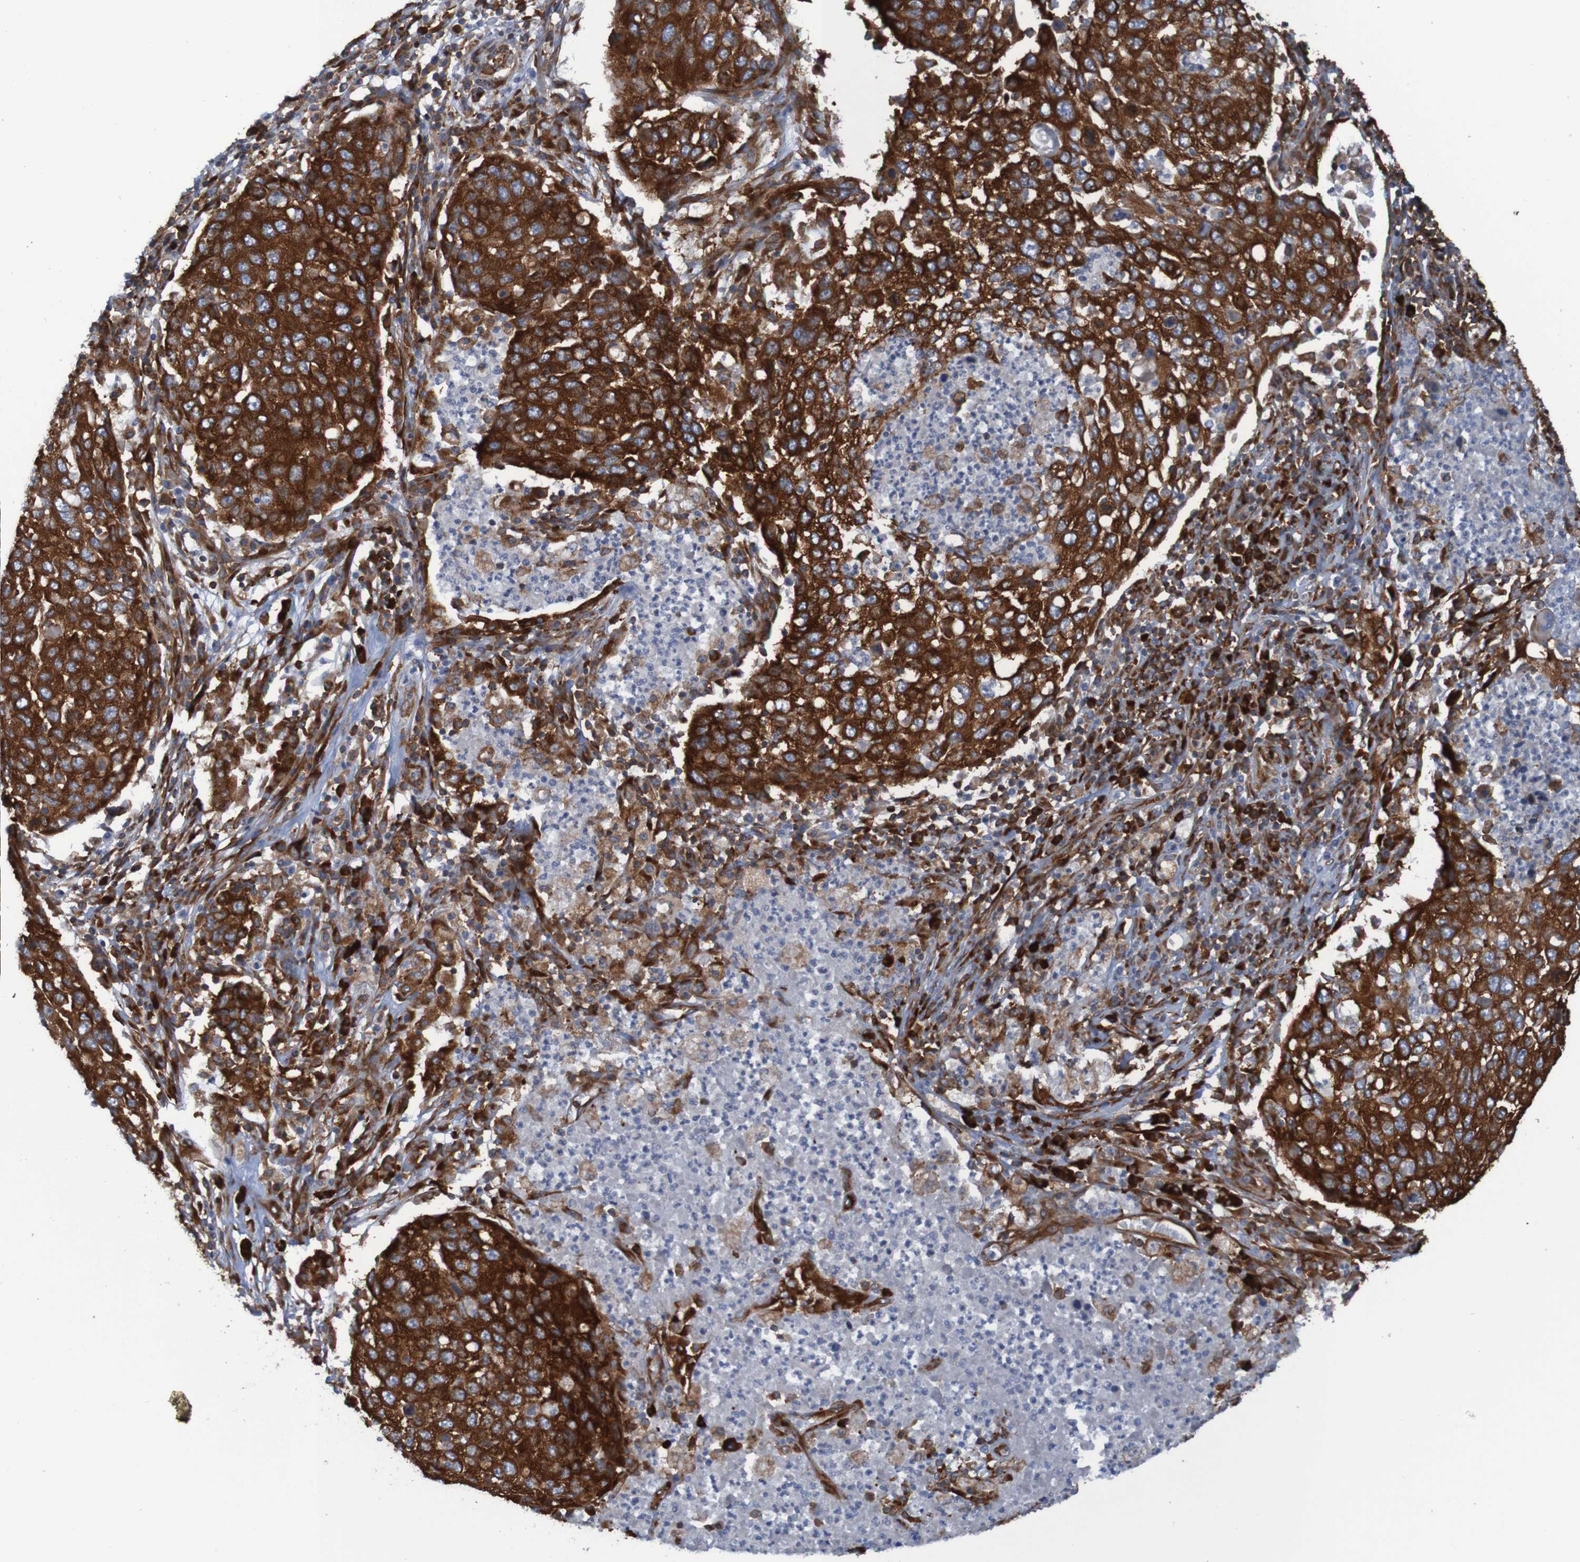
{"staining": {"intensity": "strong", "quantity": ">75%", "location": "cytoplasmic/membranous"}, "tissue": "lung cancer", "cell_type": "Tumor cells", "image_type": "cancer", "snomed": [{"axis": "morphology", "description": "Squamous cell carcinoma, NOS"}, {"axis": "topography", "description": "Lung"}], "caption": "Lung cancer was stained to show a protein in brown. There is high levels of strong cytoplasmic/membranous staining in approximately >75% of tumor cells.", "gene": "RPL10", "patient": {"sex": "female", "age": 63}}